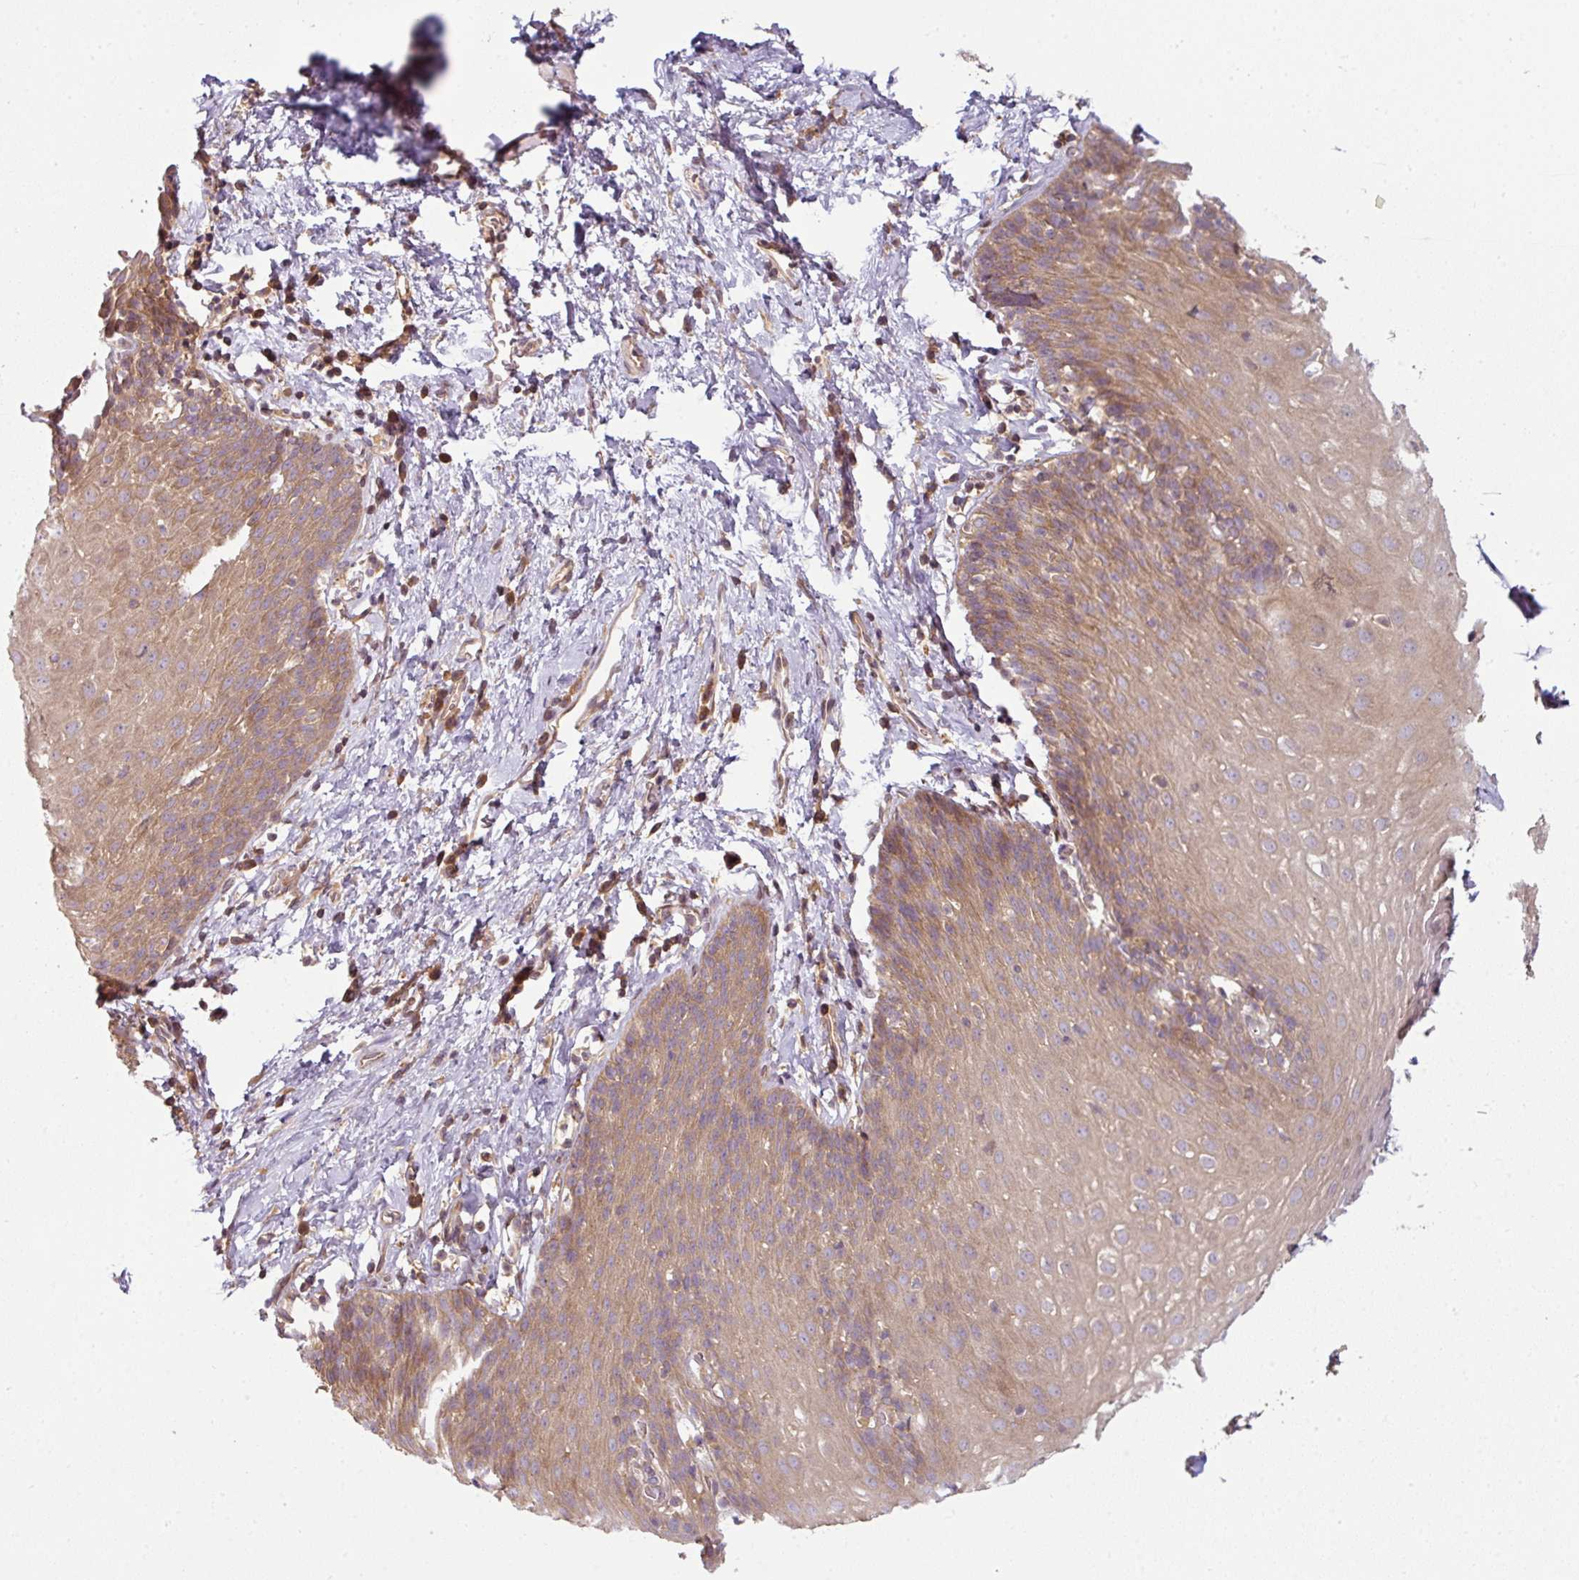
{"staining": {"intensity": "moderate", "quantity": ">75%", "location": "cytoplasmic/membranous"}, "tissue": "esophagus", "cell_type": "Squamous epithelial cells", "image_type": "normal", "snomed": [{"axis": "morphology", "description": "Normal tissue, NOS"}, {"axis": "topography", "description": "Esophagus"}], "caption": "Esophagus stained with immunohistochemistry exhibits moderate cytoplasmic/membranous expression in approximately >75% of squamous epithelial cells. The staining was performed using DAB (3,3'-diaminobenzidine), with brown indicating positive protein expression. Nuclei are stained blue with hematoxylin.", "gene": "RNF31", "patient": {"sex": "female", "age": 61}}